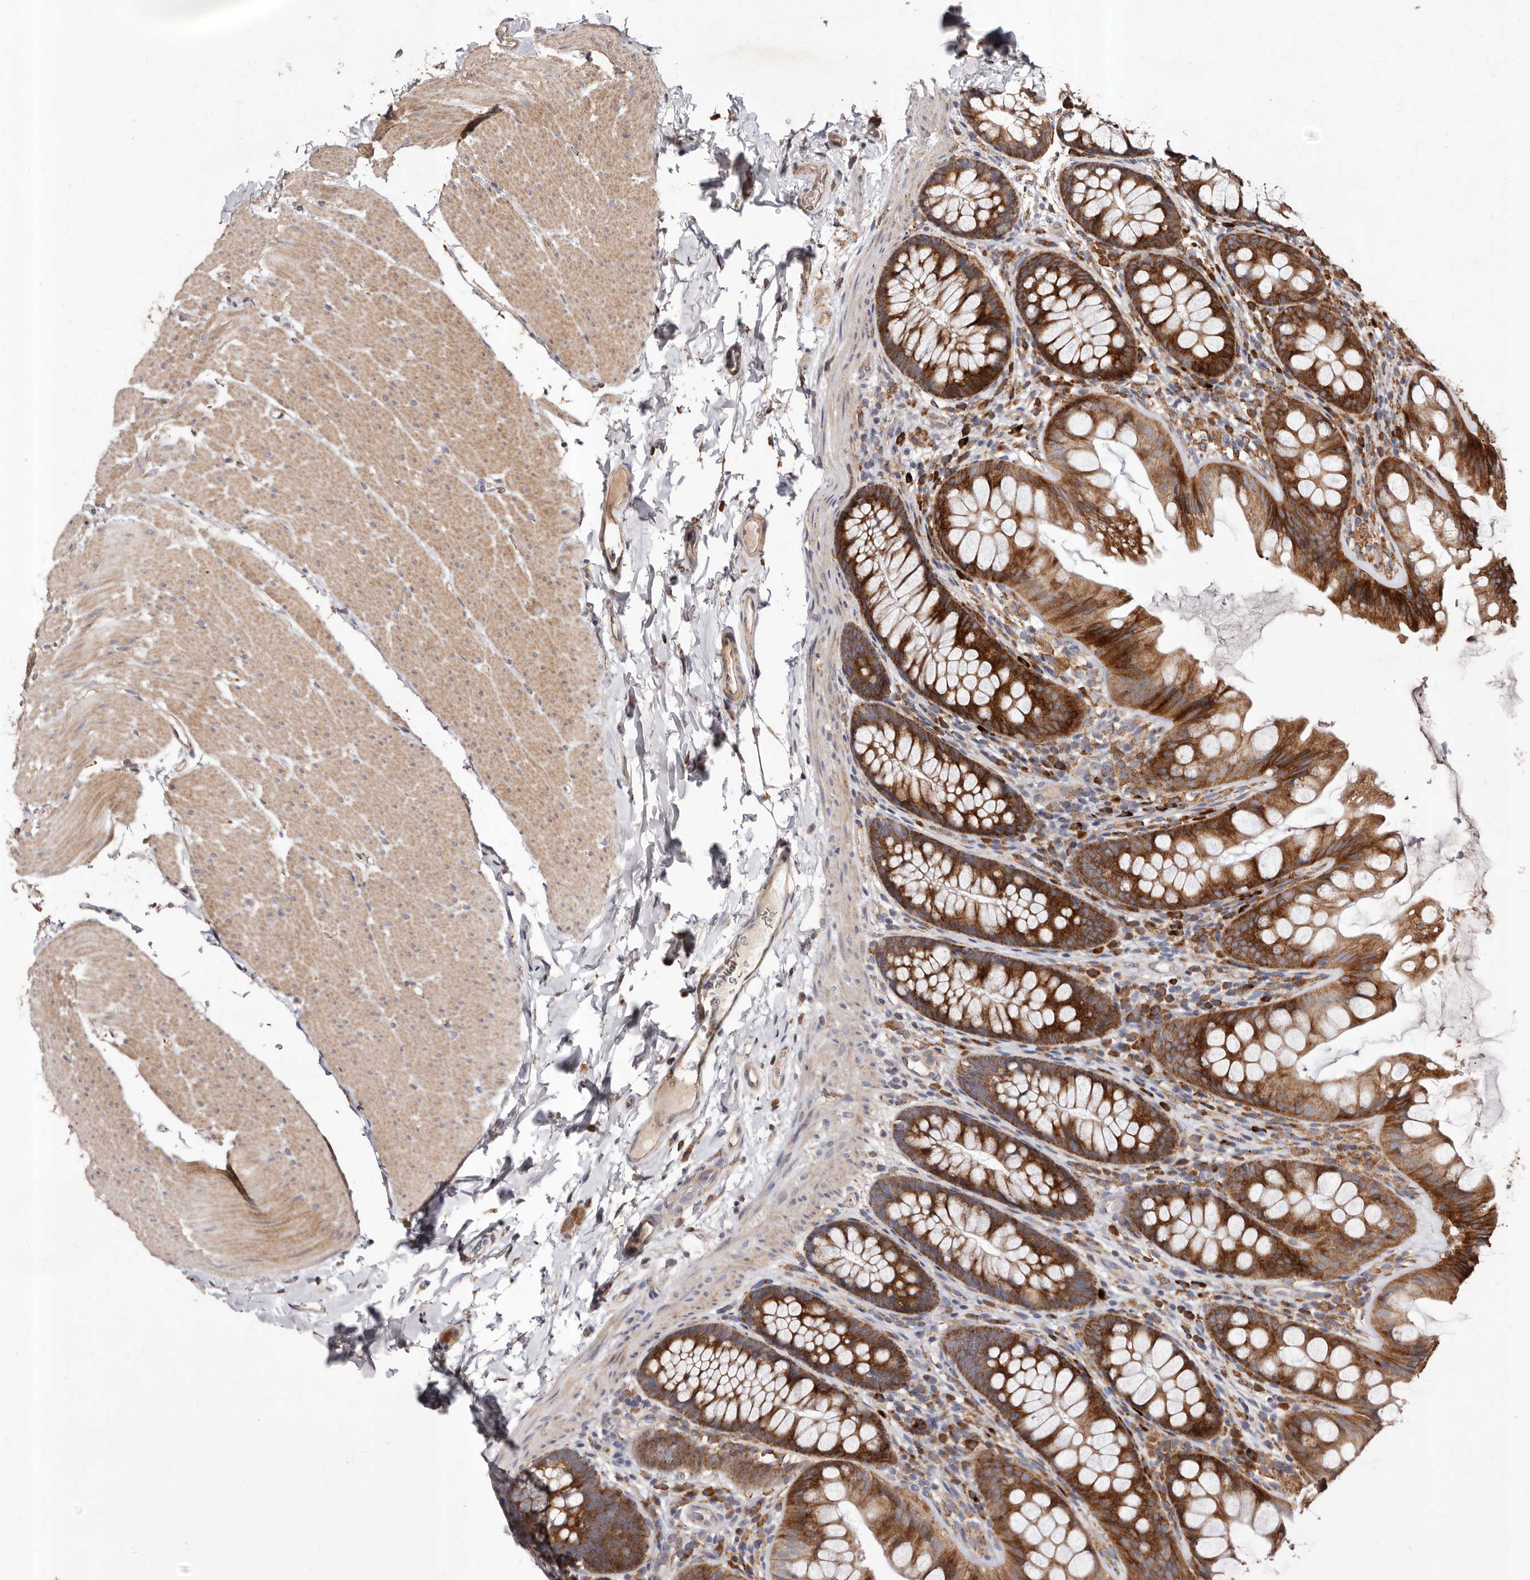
{"staining": {"intensity": "weak", "quantity": ">75%", "location": "cytoplasmic/membranous"}, "tissue": "colon", "cell_type": "Endothelial cells", "image_type": "normal", "snomed": [{"axis": "morphology", "description": "Normal tissue, NOS"}, {"axis": "topography", "description": "Colon"}], "caption": "This is an image of immunohistochemistry (IHC) staining of benign colon, which shows weak expression in the cytoplasmic/membranous of endothelial cells.", "gene": "STEAP2", "patient": {"sex": "female", "age": 62}}